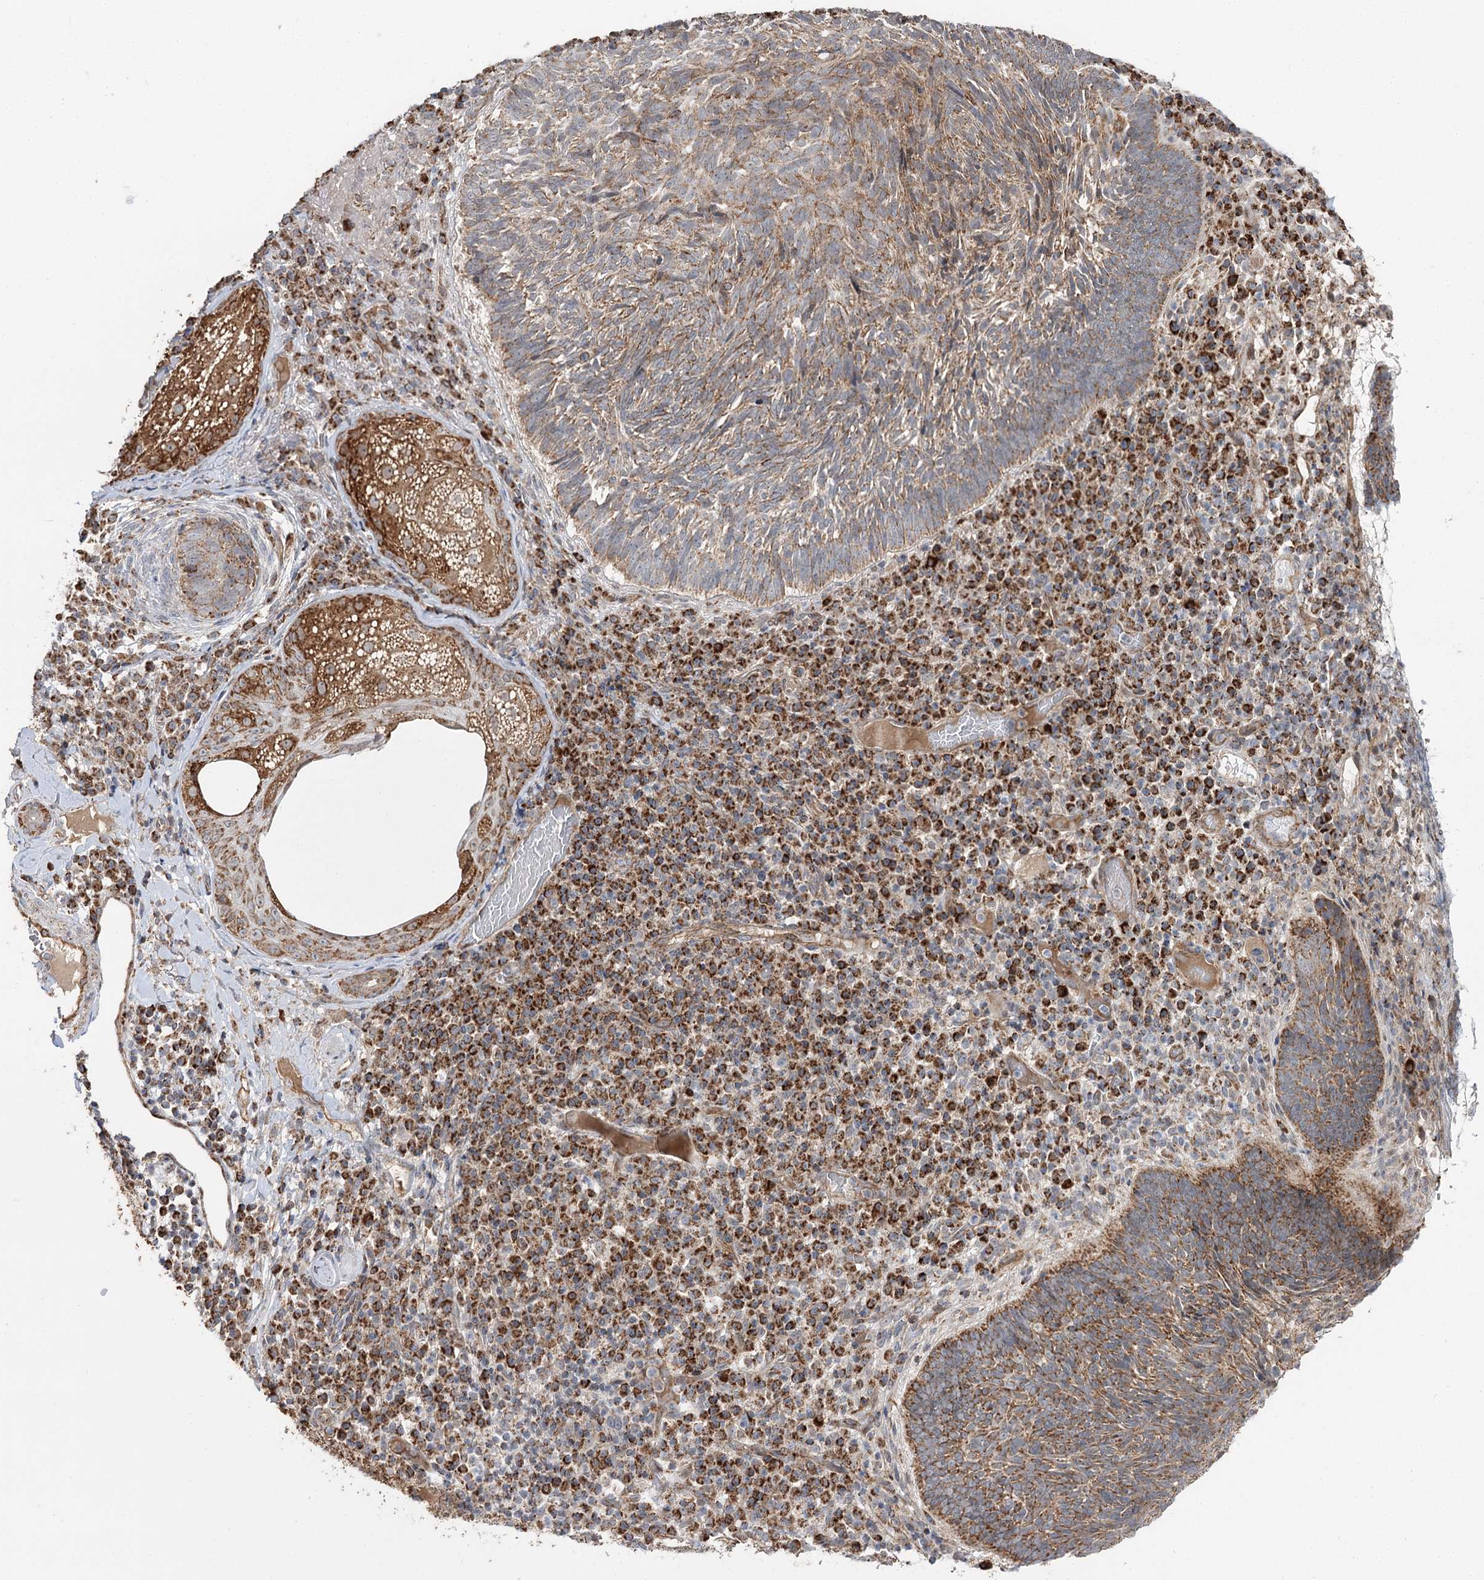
{"staining": {"intensity": "moderate", "quantity": ">75%", "location": "cytoplasmic/membranous"}, "tissue": "skin cancer", "cell_type": "Tumor cells", "image_type": "cancer", "snomed": [{"axis": "morphology", "description": "Basal cell carcinoma"}, {"axis": "topography", "description": "Skin"}], "caption": "Immunohistochemical staining of skin cancer shows medium levels of moderate cytoplasmic/membranous positivity in about >75% of tumor cells.", "gene": "CBR4", "patient": {"sex": "male", "age": 88}}